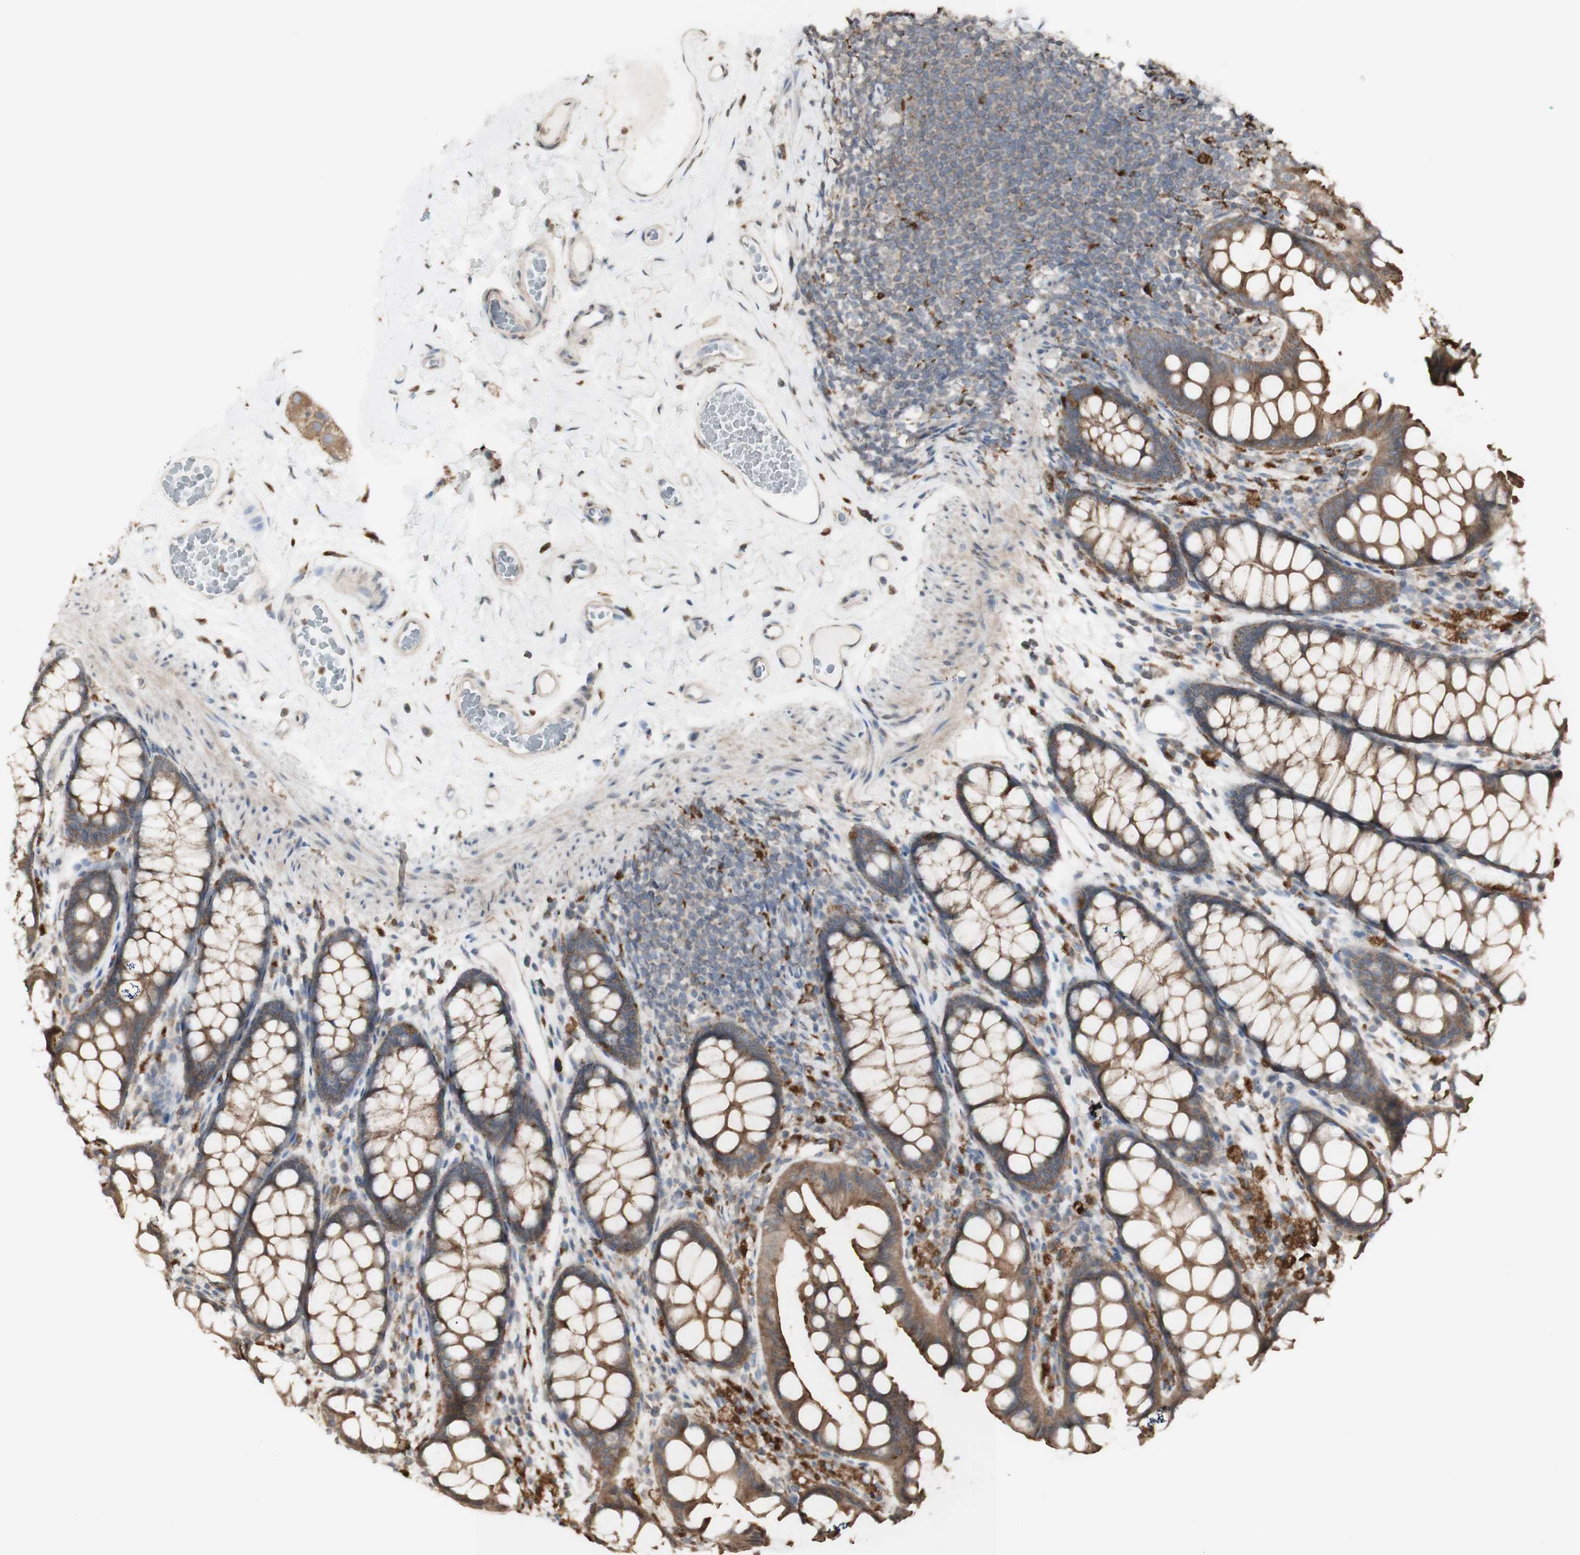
{"staining": {"intensity": "negative", "quantity": "none", "location": "none"}, "tissue": "colon", "cell_type": "Endothelial cells", "image_type": "normal", "snomed": [{"axis": "morphology", "description": "Normal tissue, NOS"}, {"axis": "topography", "description": "Colon"}], "caption": "This is an IHC photomicrograph of benign human colon. There is no positivity in endothelial cells.", "gene": "ATP6V1E1", "patient": {"sex": "female", "age": 55}}